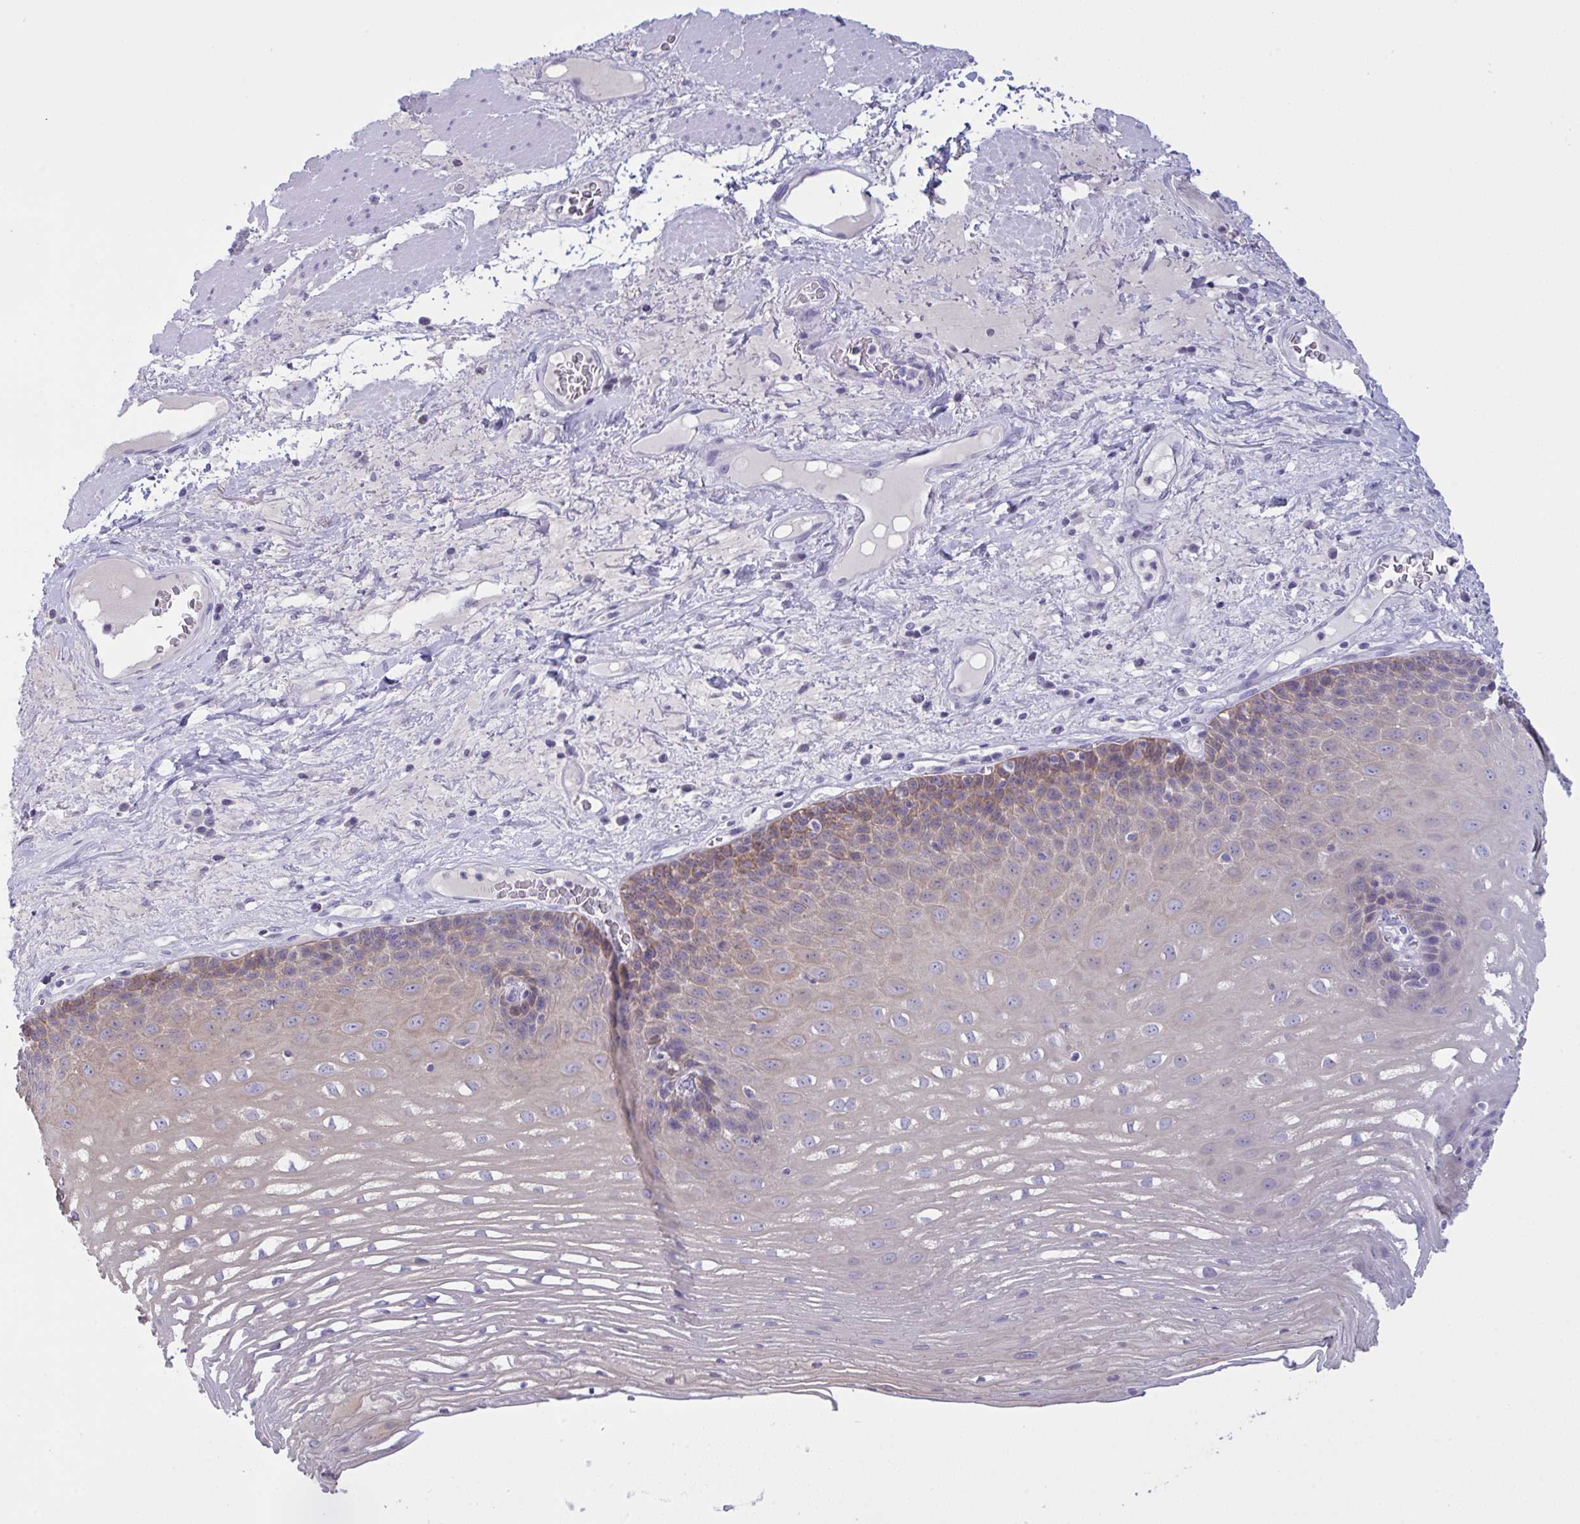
{"staining": {"intensity": "moderate", "quantity": "<25%", "location": "cytoplasmic/membranous"}, "tissue": "esophagus", "cell_type": "Squamous epithelial cells", "image_type": "normal", "snomed": [{"axis": "morphology", "description": "Normal tissue, NOS"}, {"axis": "topography", "description": "Esophagus"}], "caption": "Protein analysis of normal esophagus displays moderate cytoplasmic/membranous expression in about <25% of squamous epithelial cells. The protein of interest is stained brown, and the nuclei are stained in blue (DAB (3,3'-diaminobenzidine) IHC with brightfield microscopy, high magnification).", "gene": "TENT5D", "patient": {"sex": "male", "age": 62}}